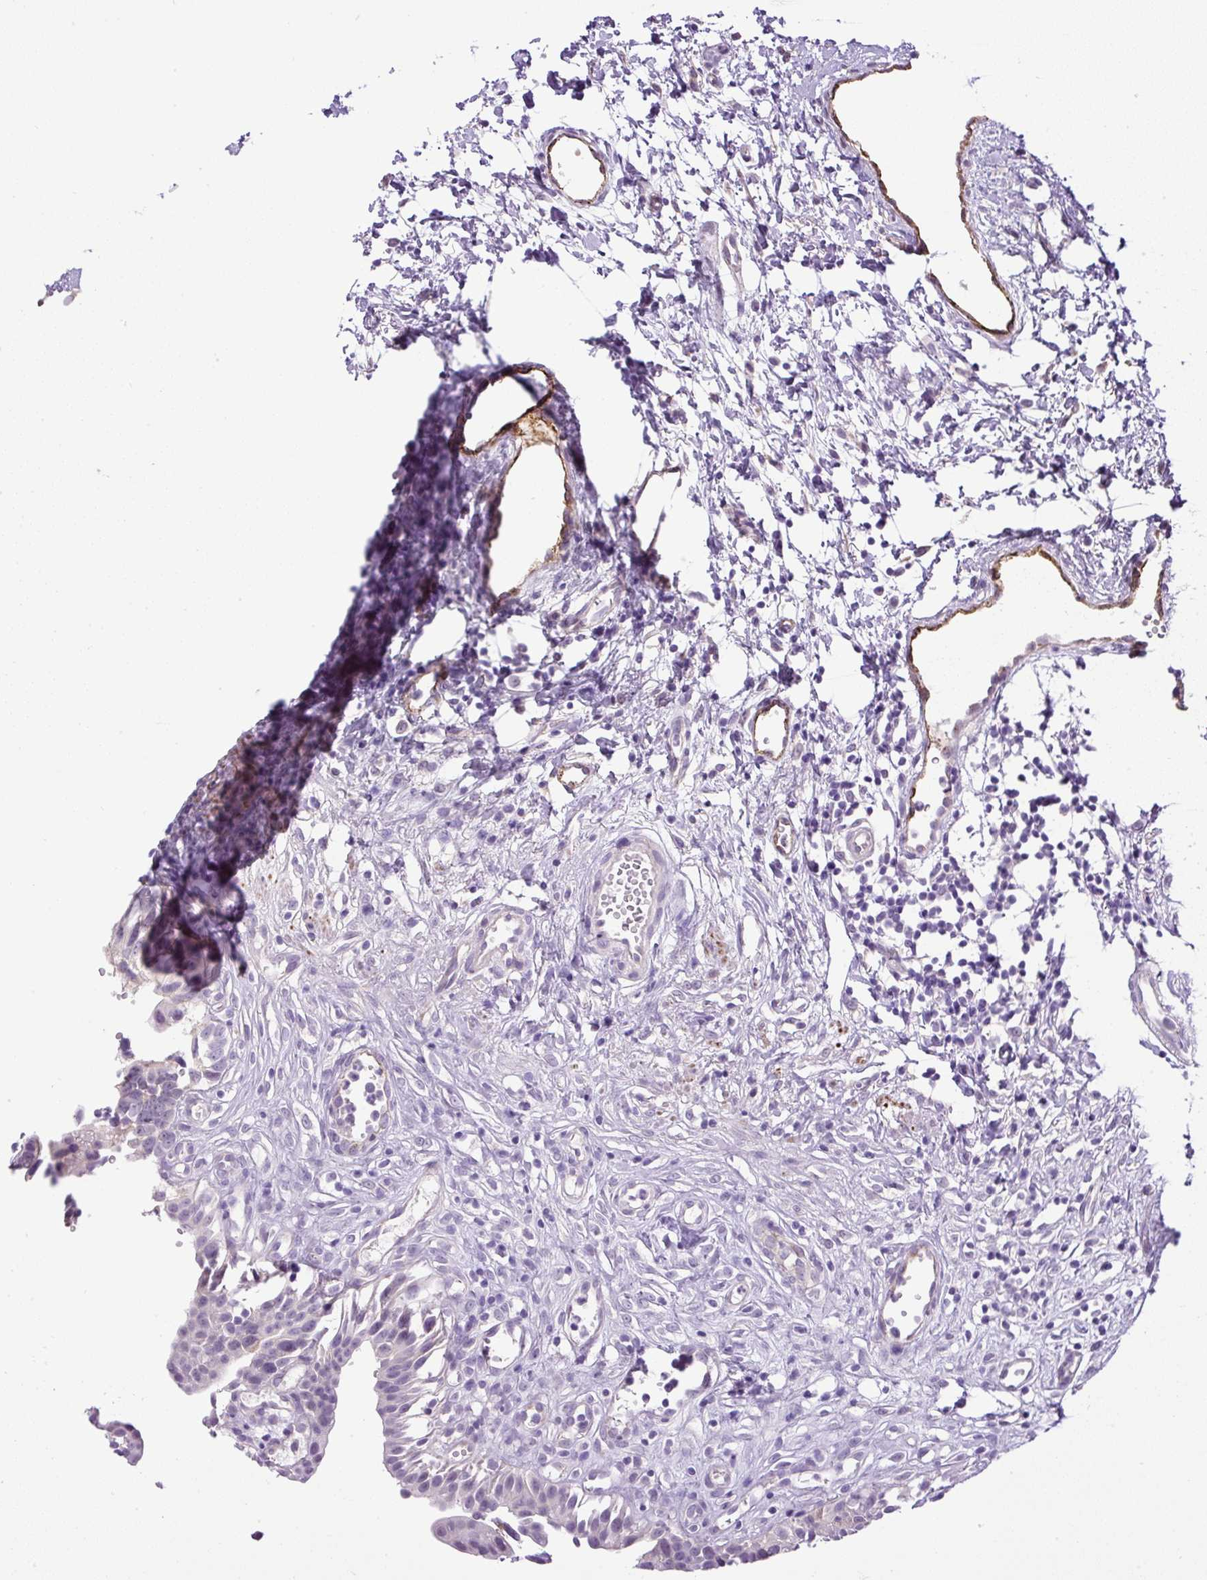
{"staining": {"intensity": "negative", "quantity": "none", "location": "none"}, "tissue": "urinary bladder", "cell_type": "Urothelial cells", "image_type": "normal", "snomed": [{"axis": "morphology", "description": "Normal tissue, NOS"}, {"axis": "topography", "description": "Urinary bladder"}], "caption": "IHC histopathology image of unremarkable urinary bladder: human urinary bladder stained with DAB (3,3'-diaminobenzidine) exhibits no significant protein expression in urothelial cells. (Brightfield microscopy of DAB IHC at high magnification).", "gene": "LEFTY1", "patient": {"sex": "male", "age": 51}}